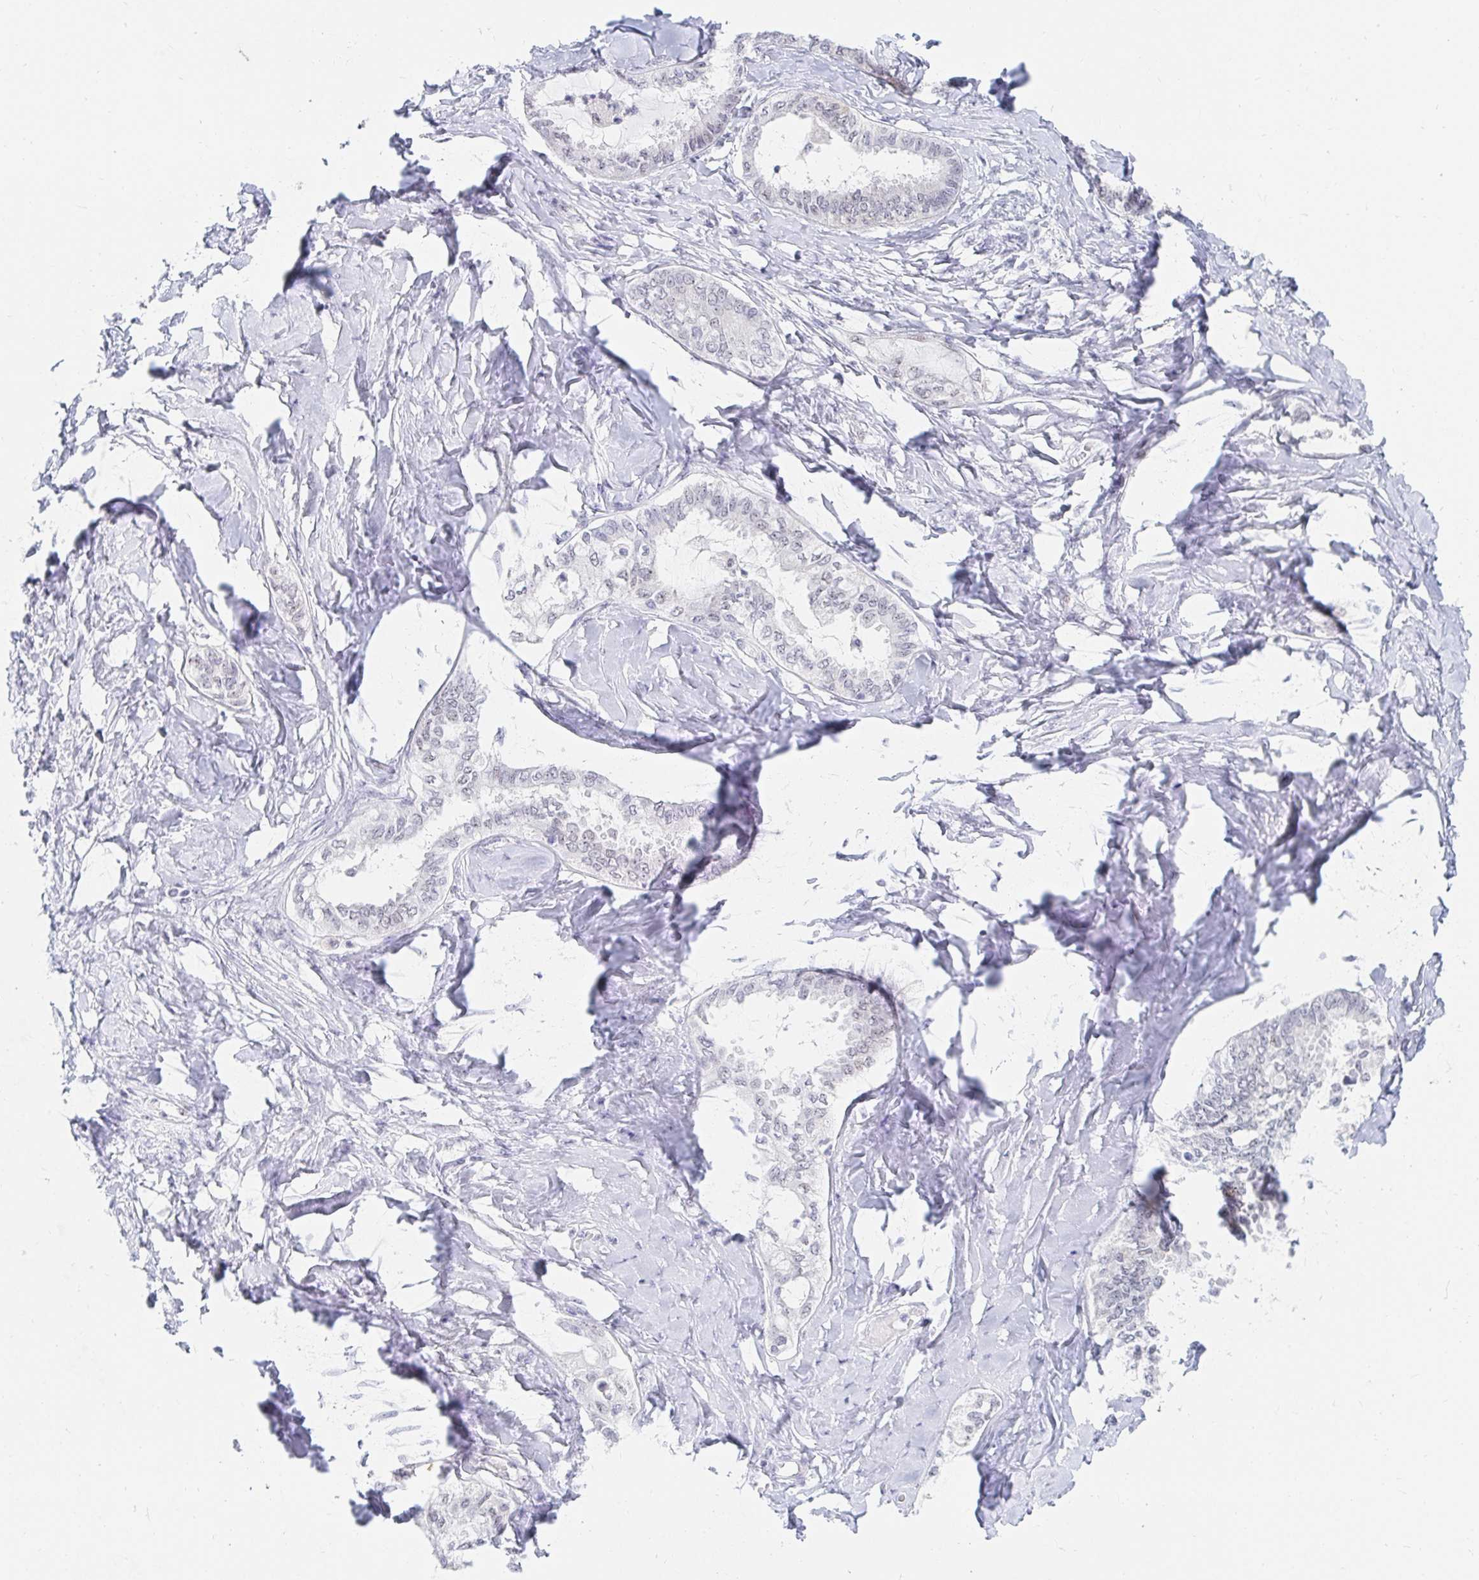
{"staining": {"intensity": "moderate", "quantity": "<25%", "location": "cytoplasmic/membranous"}, "tissue": "ovarian cancer", "cell_type": "Tumor cells", "image_type": "cancer", "snomed": [{"axis": "morphology", "description": "Carcinoma, endometroid"}, {"axis": "topography", "description": "Ovary"}], "caption": "Ovarian endometroid carcinoma stained with a brown dye demonstrates moderate cytoplasmic/membranous positive positivity in approximately <25% of tumor cells.", "gene": "COL28A1", "patient": {"sex": "female", "age": 70}}